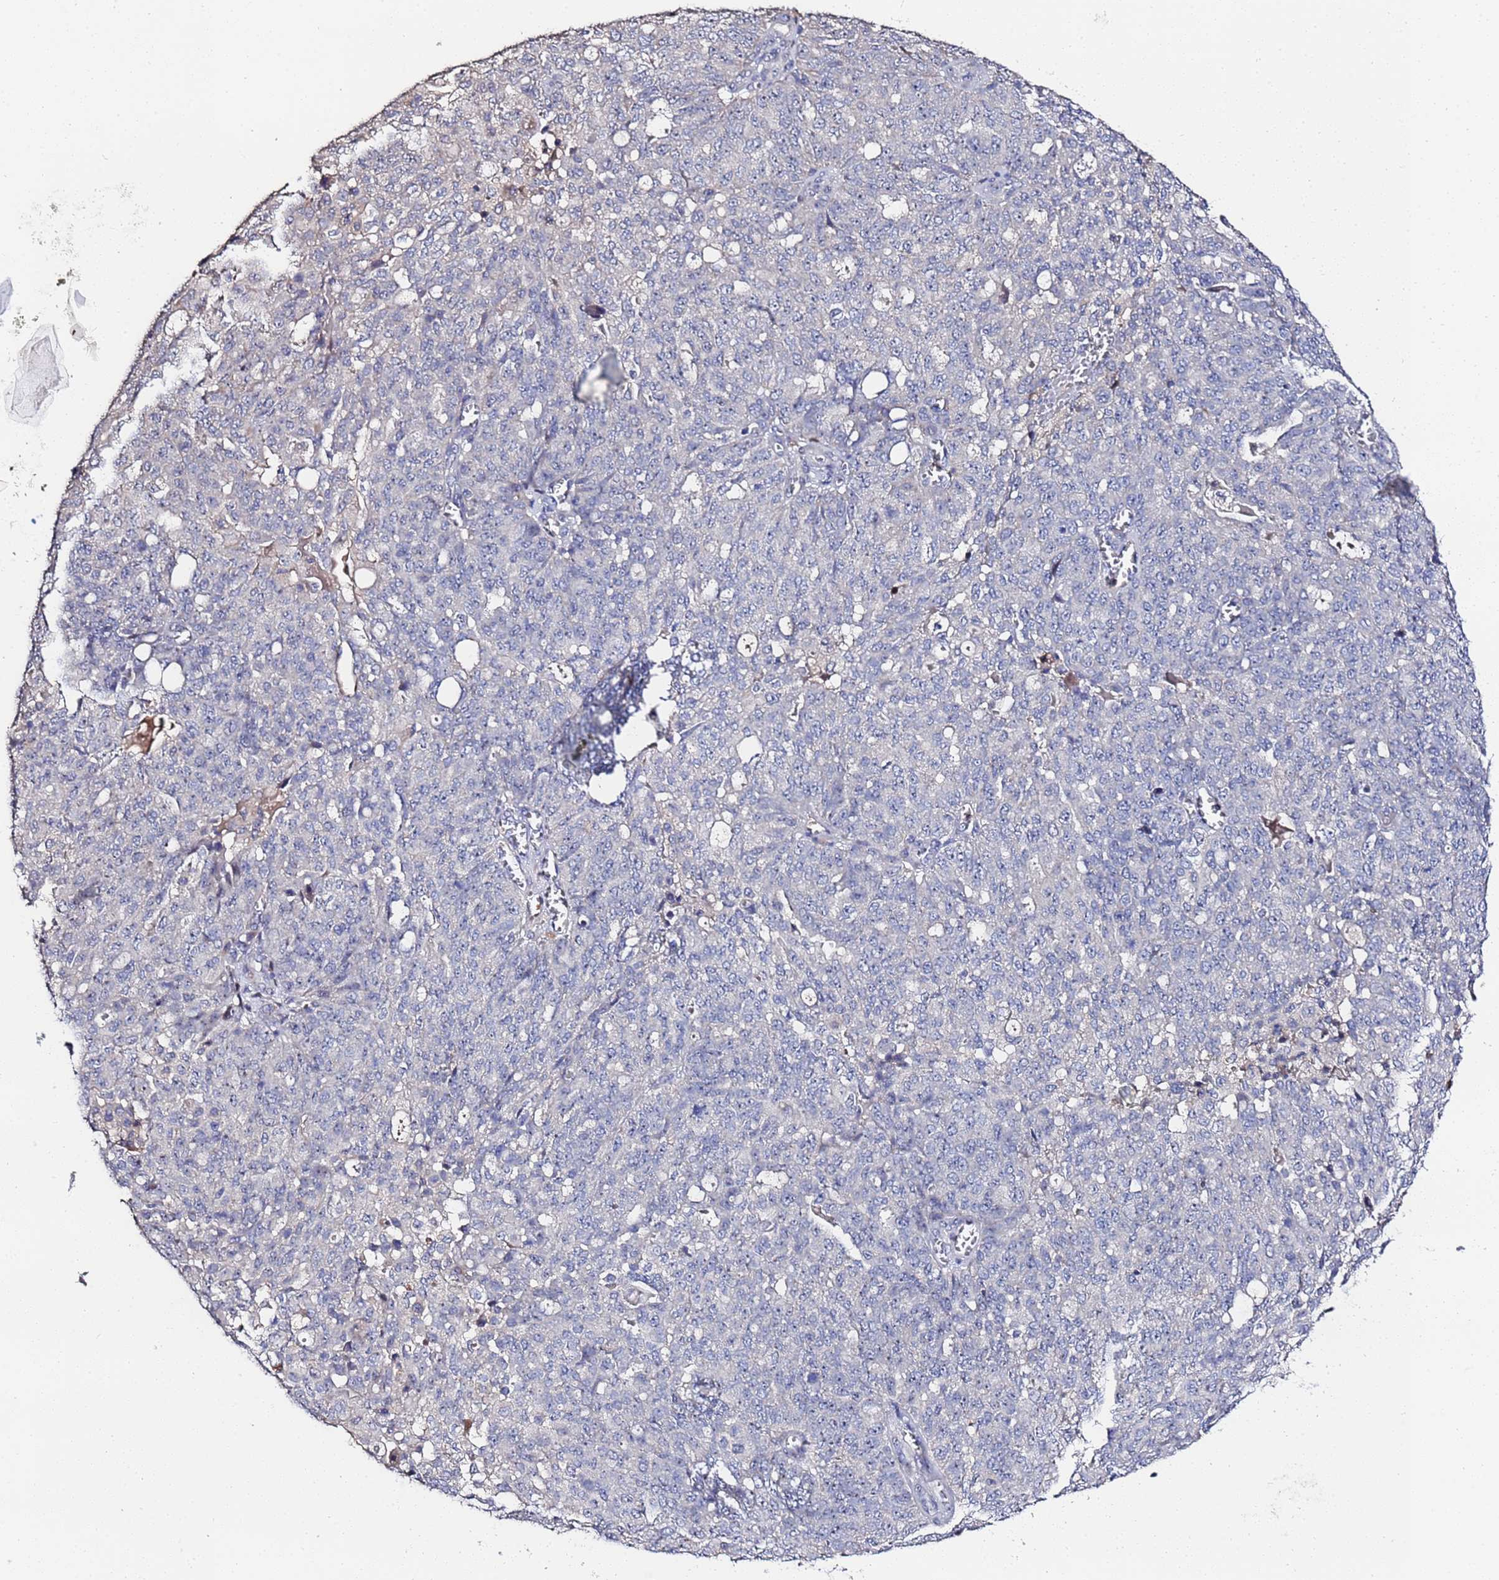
{"staining": {"intensity": "negative", "quantity": "none", "location": "none"}, "tissue": "ovarian cancer", "cell_type": "Tumor cells", "image_type": "cancer", "snomed": [{"axis": "morphology", "description": "Cystadenocarcinoma, serous, NOS"}, {"axis": "topography", "description": "Soft tissue"}, {"axis": "topography", "description": "Ovary"}], "caption": "Immunohistochemistry histopathology image of neoplastic tissue: human ovarian cancer stained with DAB reveals no significant protein positivity in tumor cells.", "gene": "TCP10L", "patient": {"sex": "female", "age": 57}}